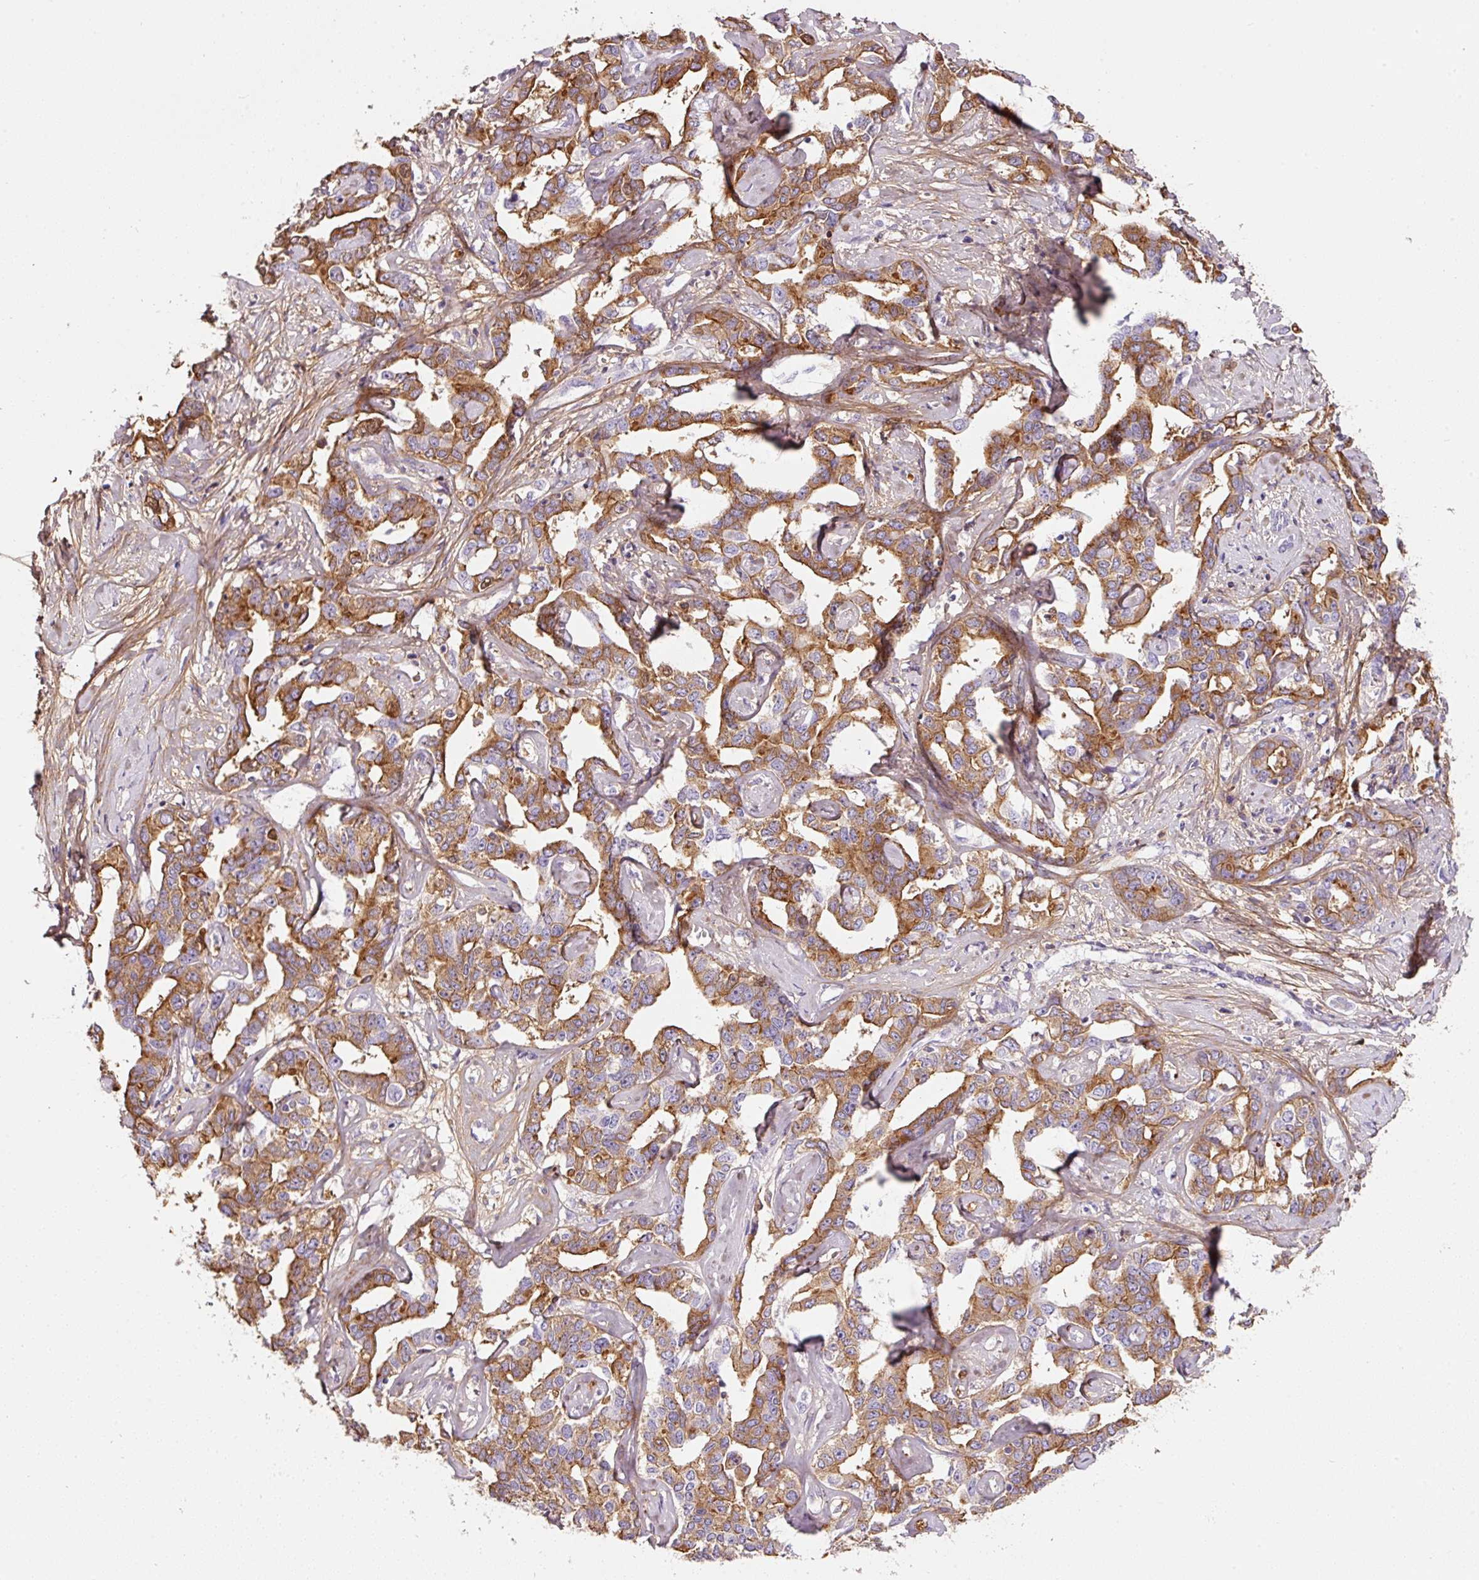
{"staining": {"intensity": "moderate", "quantity": "25%-75%", "location": "cytoplasmic/membranous"}, "tissue": "liver cancer", "cell_type": "Tumor cells", "image_type": "cancer", "snomed": [{"axis": "morphology", "description": "Cholangiocarcinoma"}, {"axis": "topography", "description": "Liver"}], "caption": "Immunohistochemistry (DAB) staining of liver cancer (cholangiocarcinoma) displays moderate cytoplasmic/membranous protein expression in about 25%-75% of tumor cells.", "gene": "SOS2", "patient": {"sex": "male", "age": 59}}